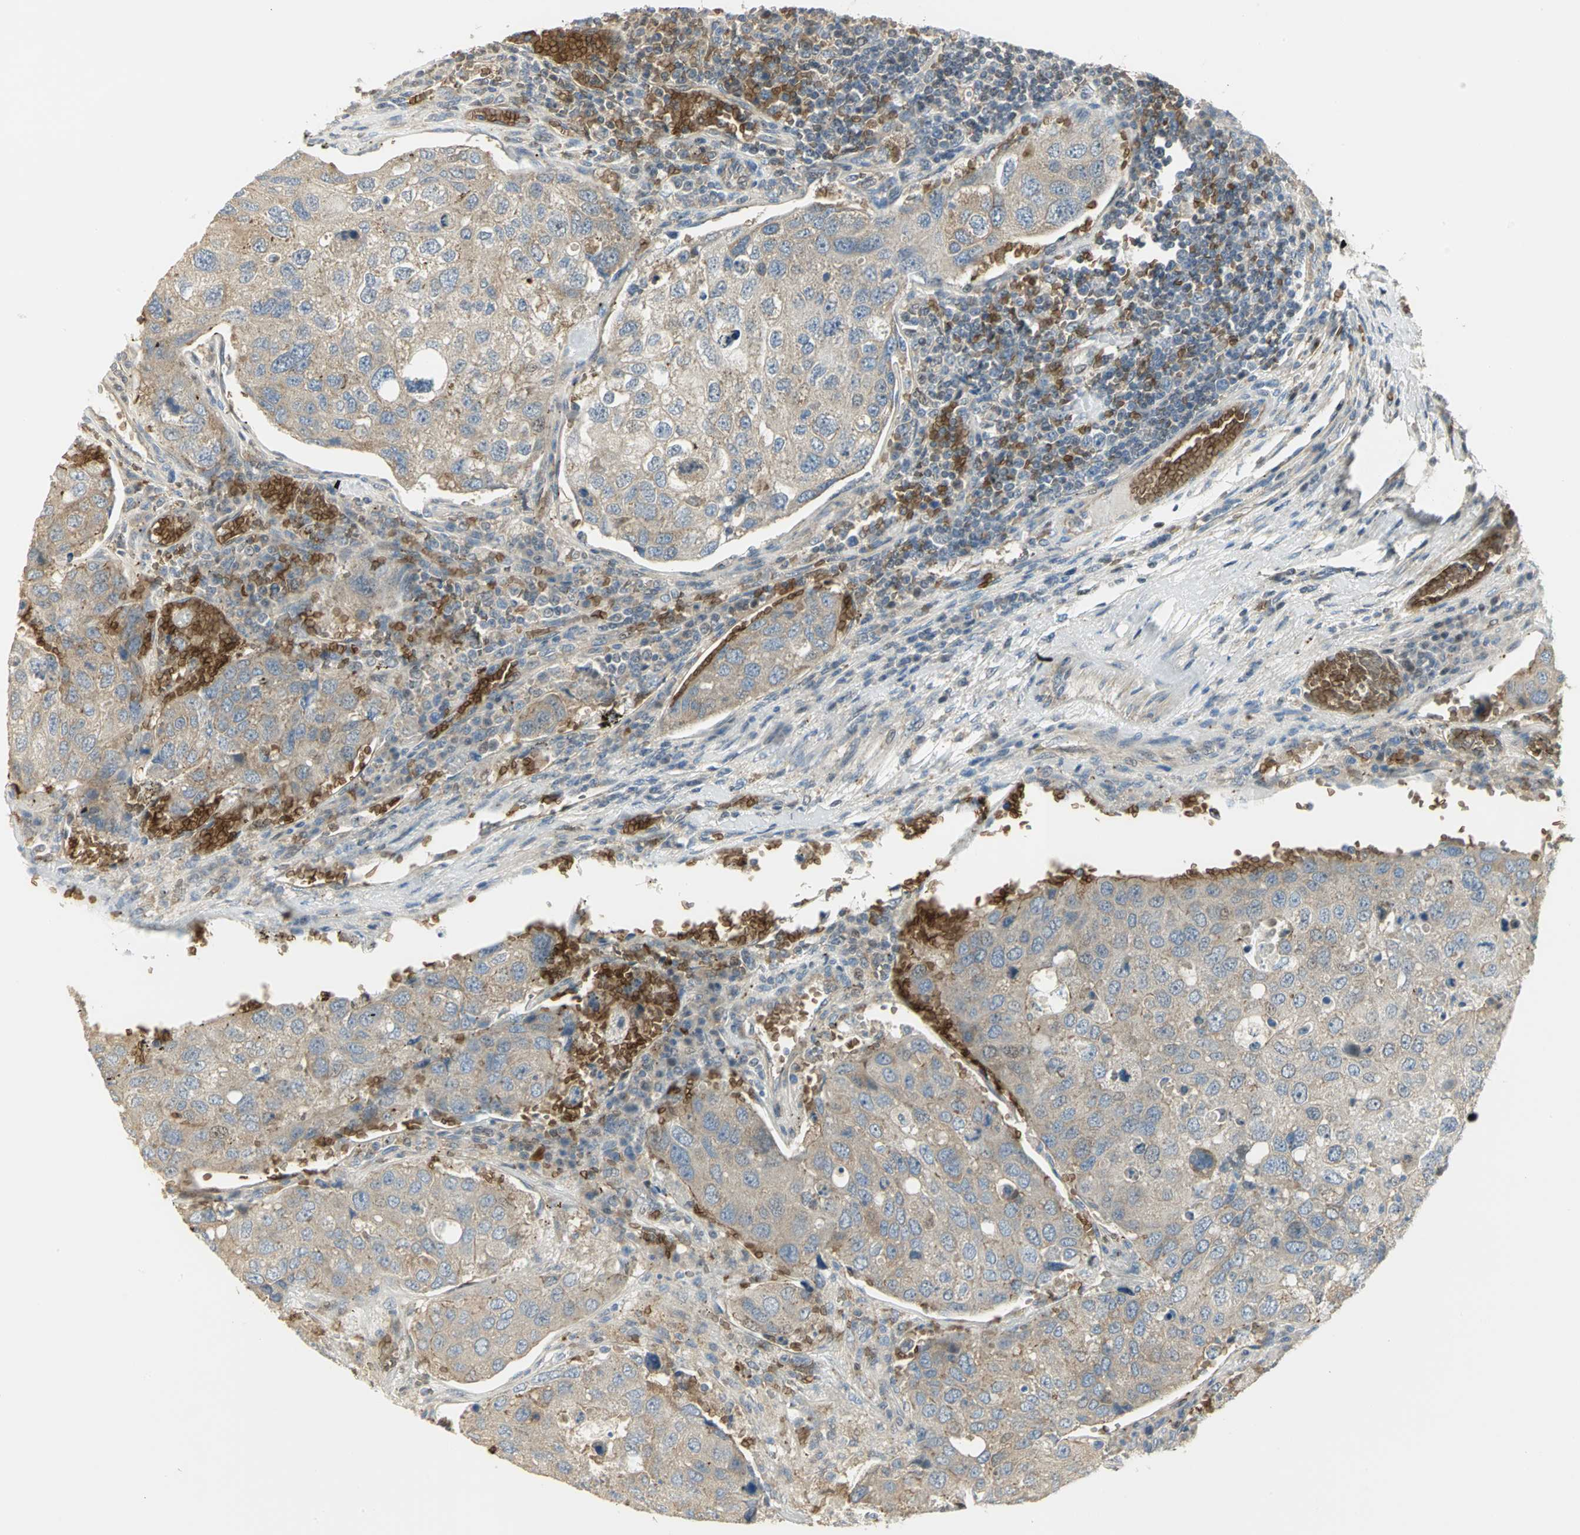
{"staining": {"intensity": "weak", "quantity": ">75%", "location": "cytoplasmic/membranous"}, "tissue": "urothelial cancer", "cell_type": "Tumor cells", "image_type": "cancer", "snomed": [{"axis": "morphology", "description": "Urothelial carcinoma, High grade"}, {"axis": "topography", "description": "Lymph node"}, {"axis": "topography", "description": "Urinary bladder"}], "caption": "Immunohistochemical staining of human urothelial carcinoma (high-grade) shows low levels of weak cytoplasmic/membranous protein expression in about >75% of tumor cells.", "gene": "ANK1", "patient": {"sex": "male", "age": 51}}